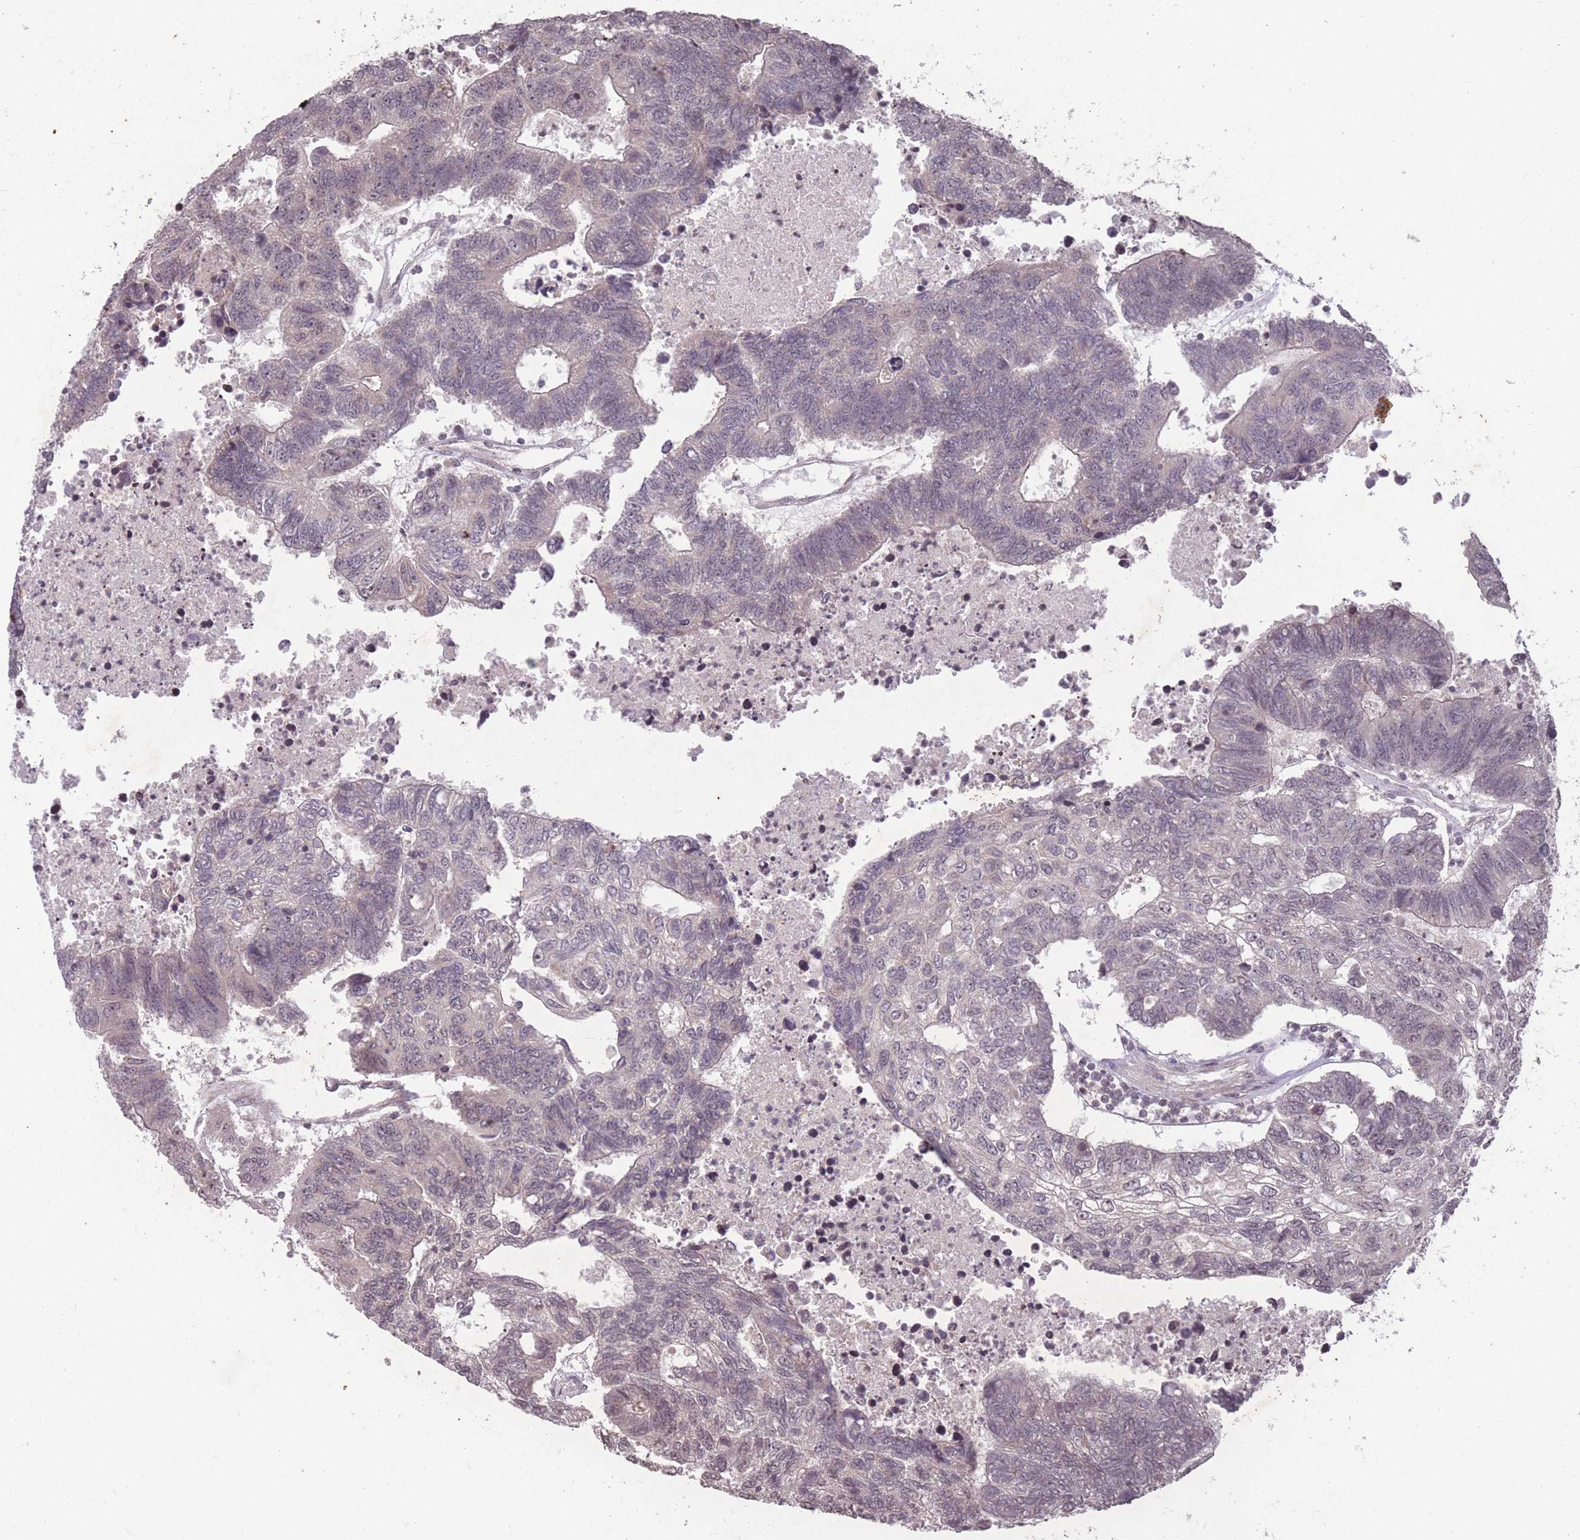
{"staining": {"intensity": "weak", "quantity": "<25%", "location": "cytoplasmic/membranous"}, "tissue": "colorectal cancer", "cell_type": "Tumor cells", "image_type": "cancer", "snomed": [{"axis": "morphology", "description": "Adenocarcinoma, NOS"}, {"axis": "topography", "description": "Colon"}], "caption": "There is no significant expression in tumor cells of adenocarcinoma (colorectal). (Brightfield microscopy of DAB immunohistochemistry (IHC) at high magnification).", "gene": "GGT5", "patient": {"sex": "female", "age": 48}}